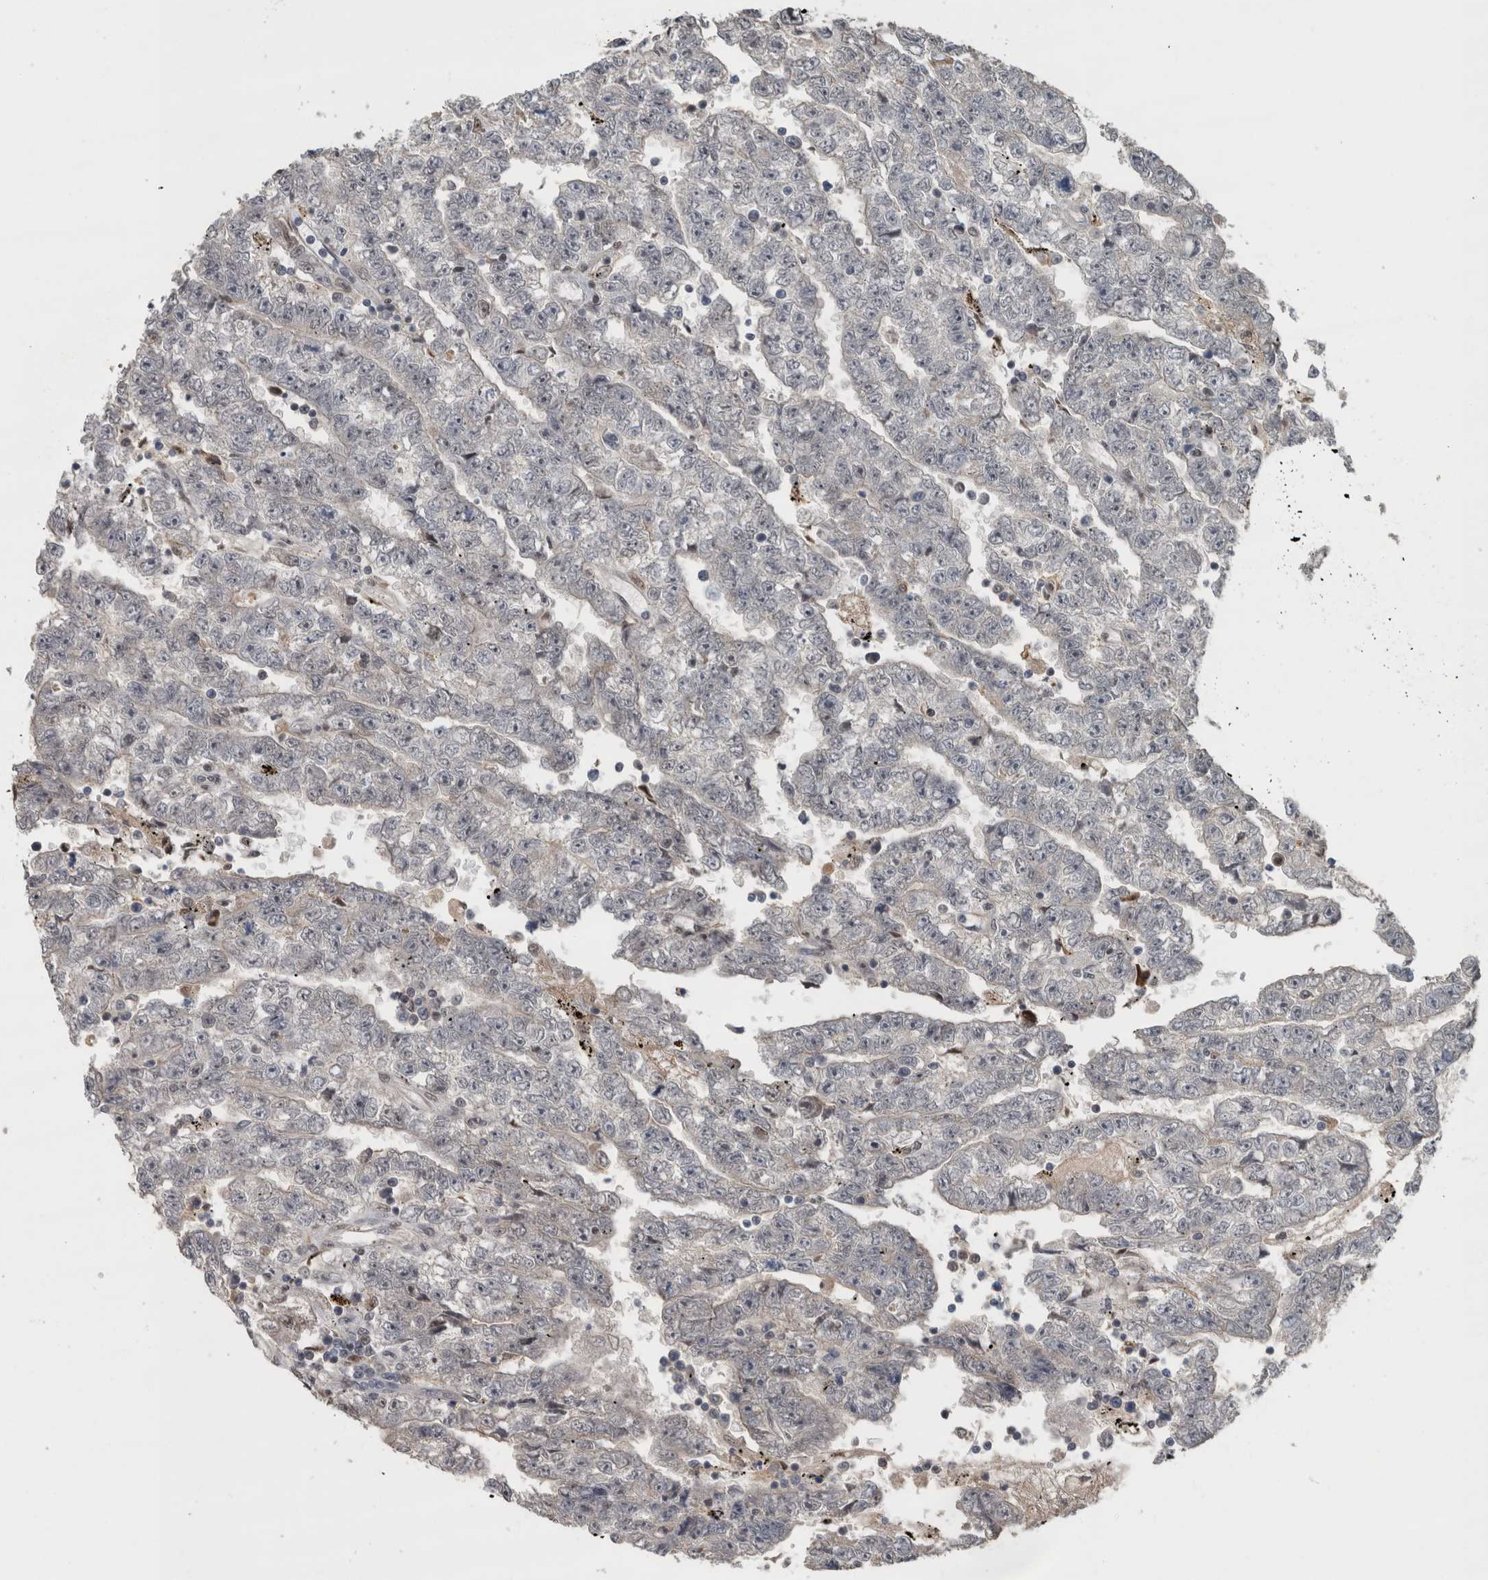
{"staining": {"intensity": "negative", "quantity": "none", "location": "none"}, "tissue": "testis cancer", "cell_type": "Tumor cells", "image_type": "cancer", "snomed": [{"axis": "morphology", "description": "Carcinoma, Embryonal, NOS"}, {"axis": "topography", "description": "Testis"}], "caption": "Immunohistochemical staining of human embryonal carcinoma (testis) demonstrates no significant expression in tumor cells.", "gene": "POLD2", "patient": {"sex": "male", "age": 25}}